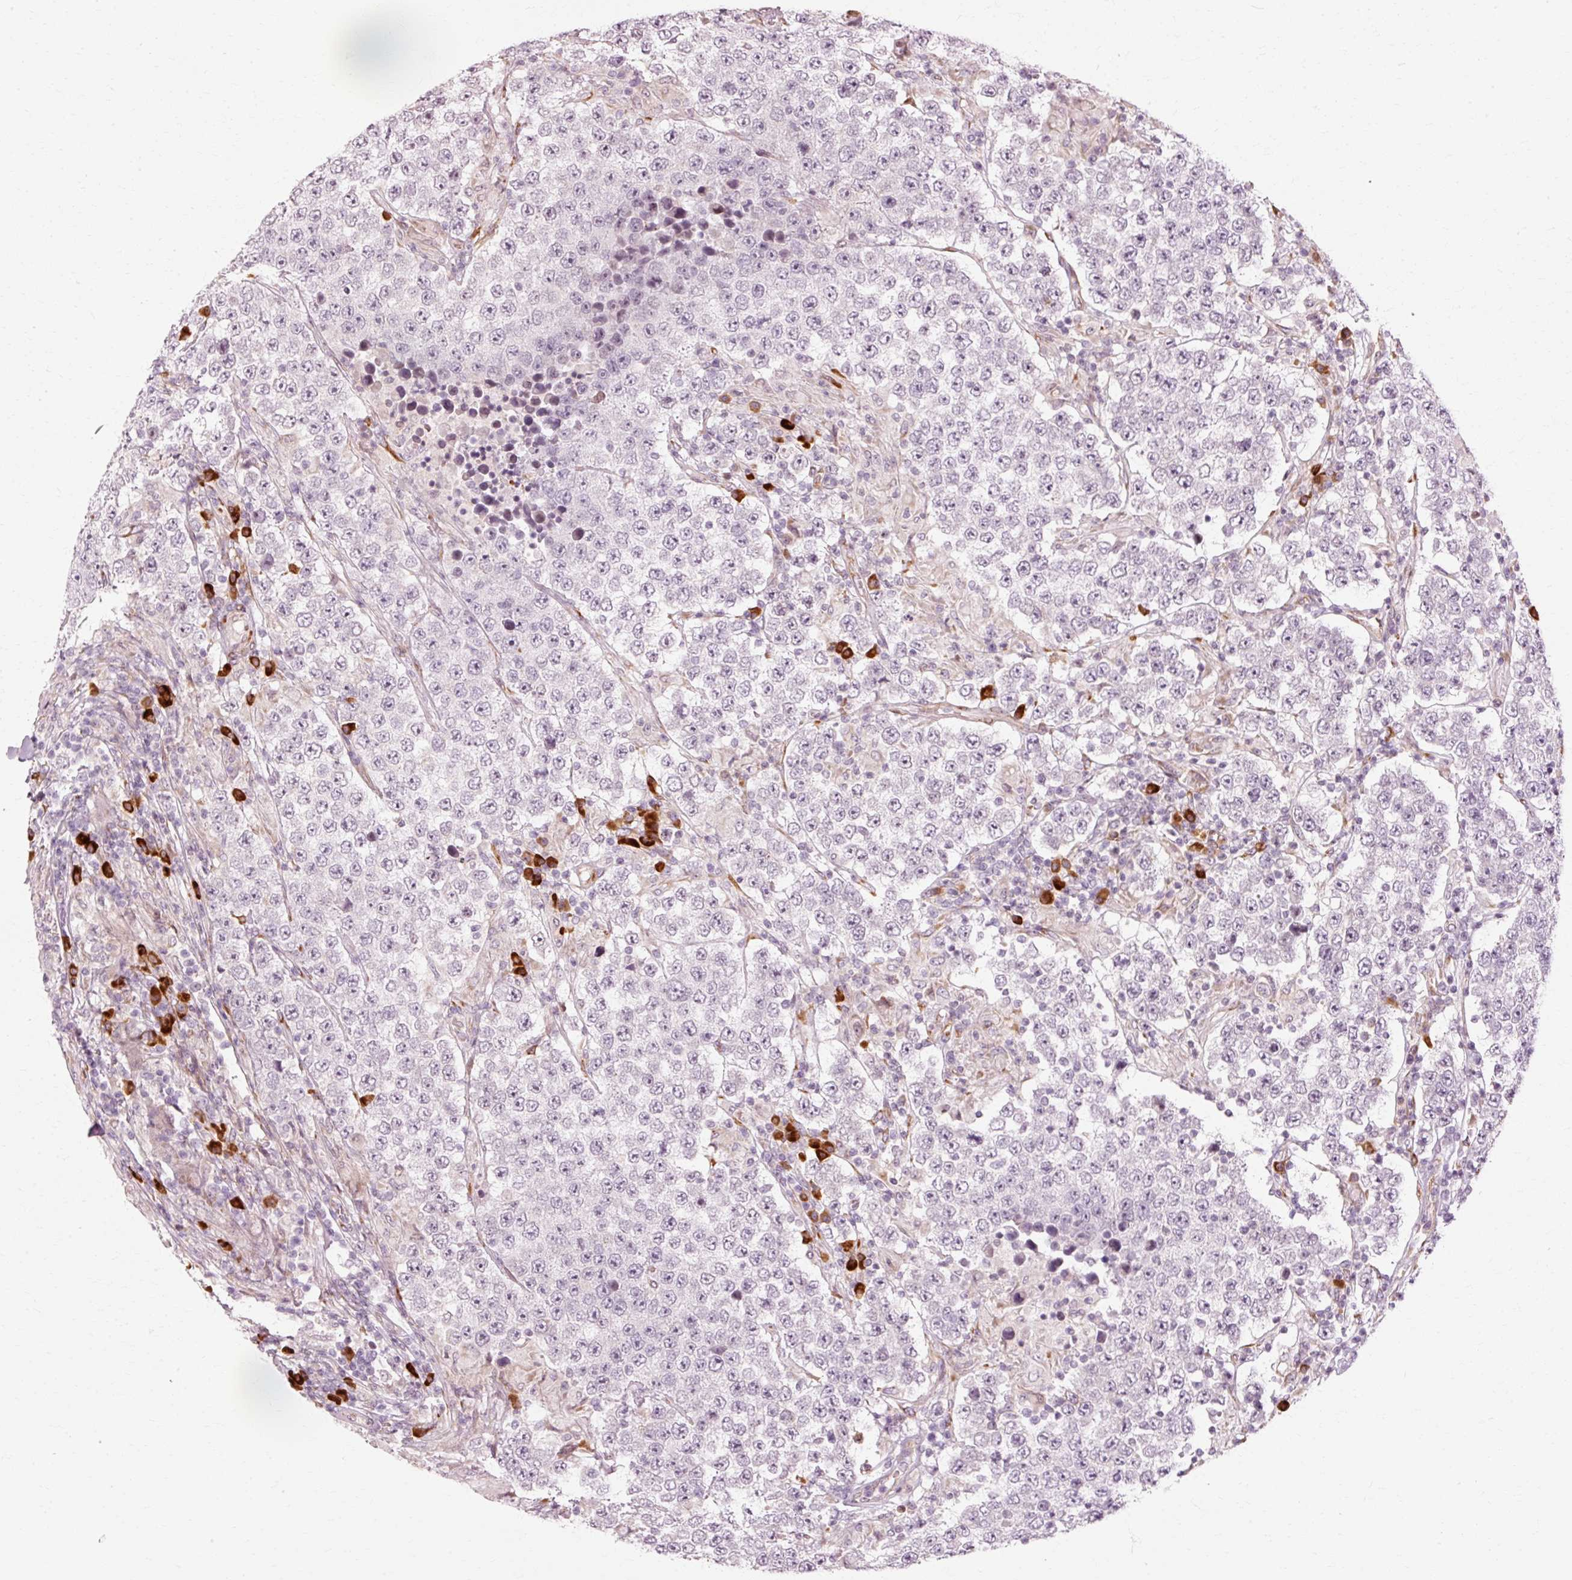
{"staining": {"intensity": "negative", "quantity": "none", "location": "none"}, "tissue": "testis cancer", "cell_type": "Tumor cells", "image_type": "cancer", "snomed": [{"axis": "morphology", "description": "Normal tissue, NOS"}, {"axis": "morphology", "description": "Urothelial carcinoma, High grade"}, {"axis": "morphology", "description": "Seminoma, NOS"}, {"axis": "morphology", "description": "Carcinoma, Embryonal, NOS"}, {"axis": "topography", "description": "Urinary bladder"}, {"axis": "topography", "description": "Testis"}], "caption": "Protein analysis of testis seminoma exhibits no significant staining in tumor cells.", "gene": "RGPD5", "patient": {"sex": "male", "age": 41}}